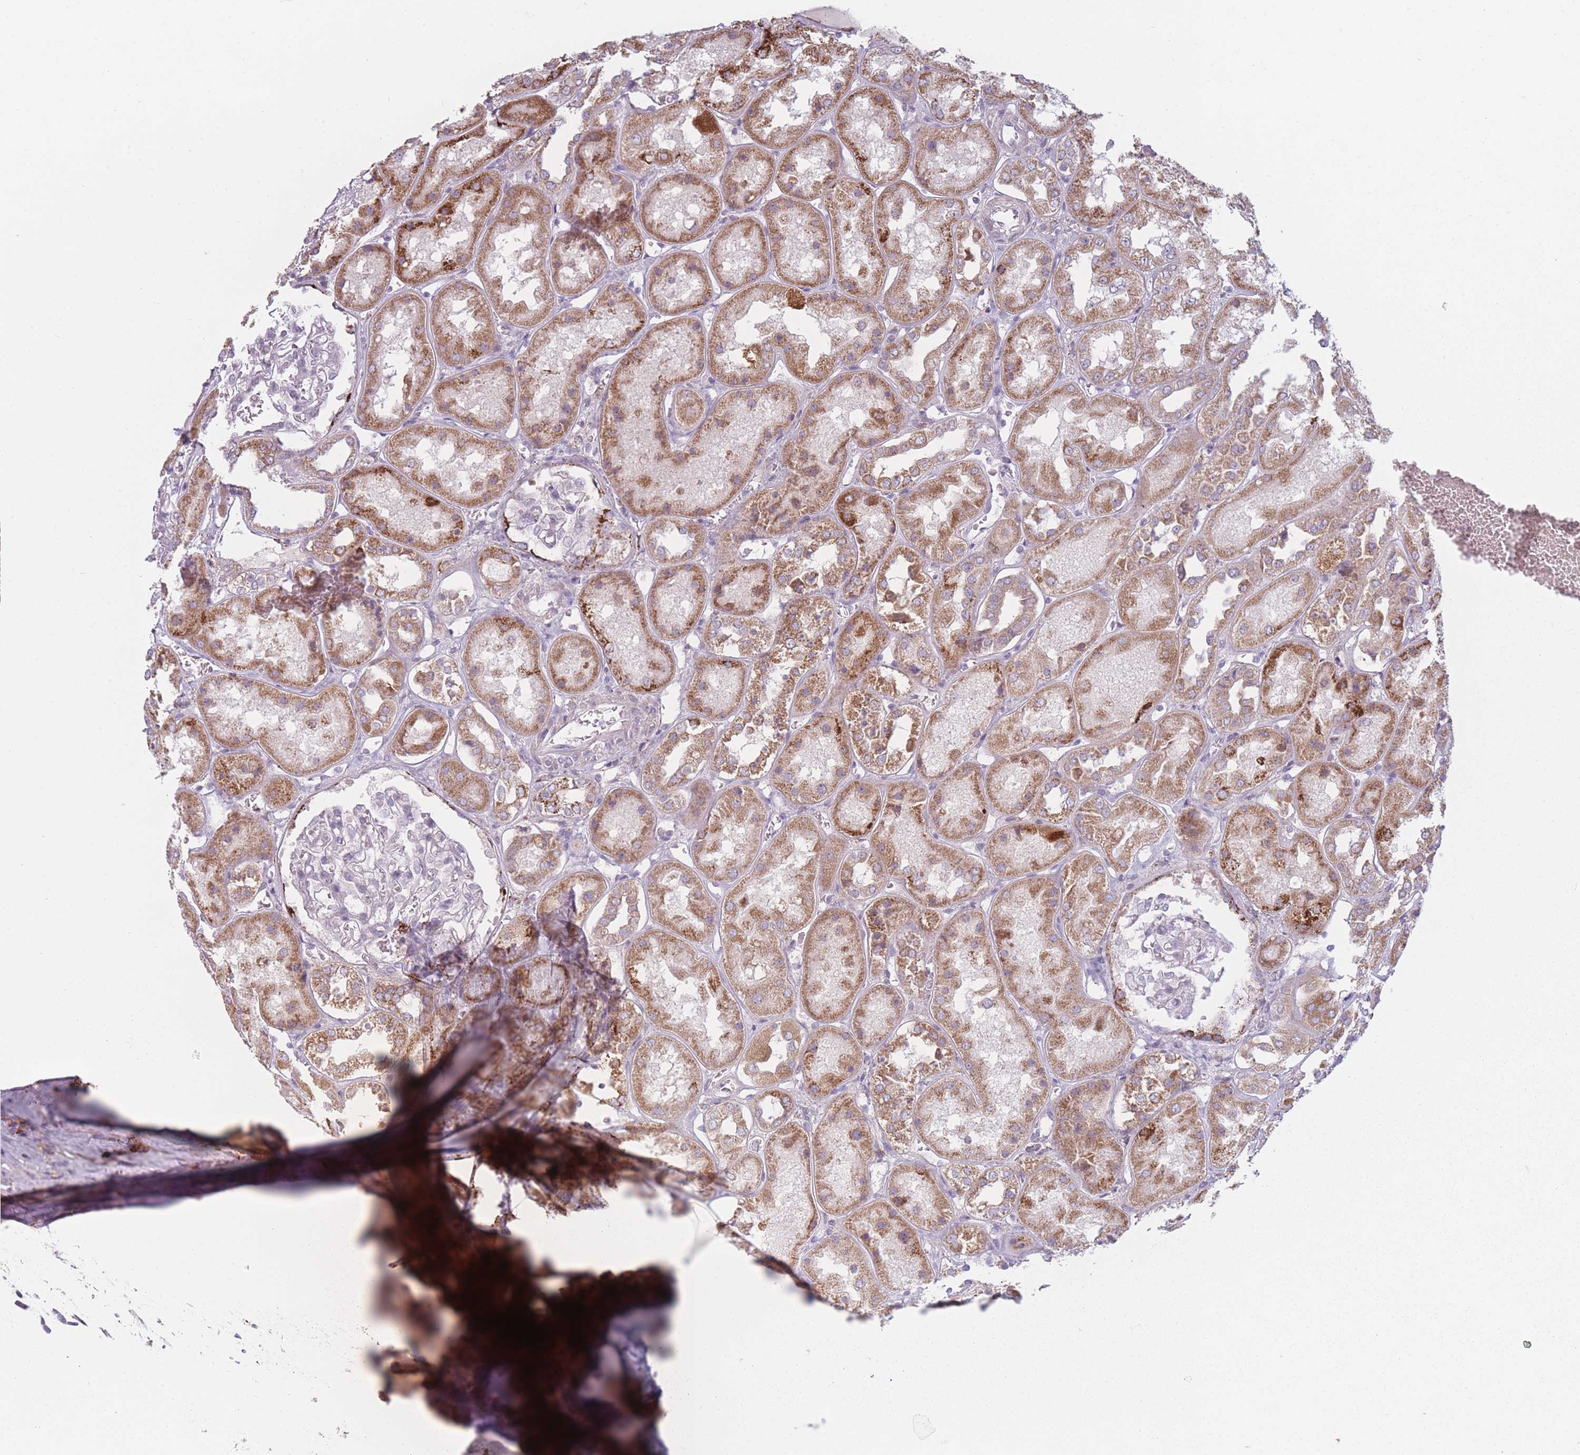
{"staining": {"intensity": "negative", "quantity": "none", "location": "none"}, "tissue": "kidney", "cell_type": "Cells in glomeruli", "image_type": "normal", "snomed": [{"axis": "morphology", "description": "Normal tissue, NOS"}, {"axis": "topography", "description": "Kidney"}], "caption": "Immunohistochemical staining of normal human kidney reveals no significant positivity in cells in glomeruli. The staining is performed using DAB (3,3'-diaminobenzidine) brown chromogen with nuclei counter-stained in using hematoxylin.", "gene": "PEX11B", "patient": {"sex": "male", "age": 70}}